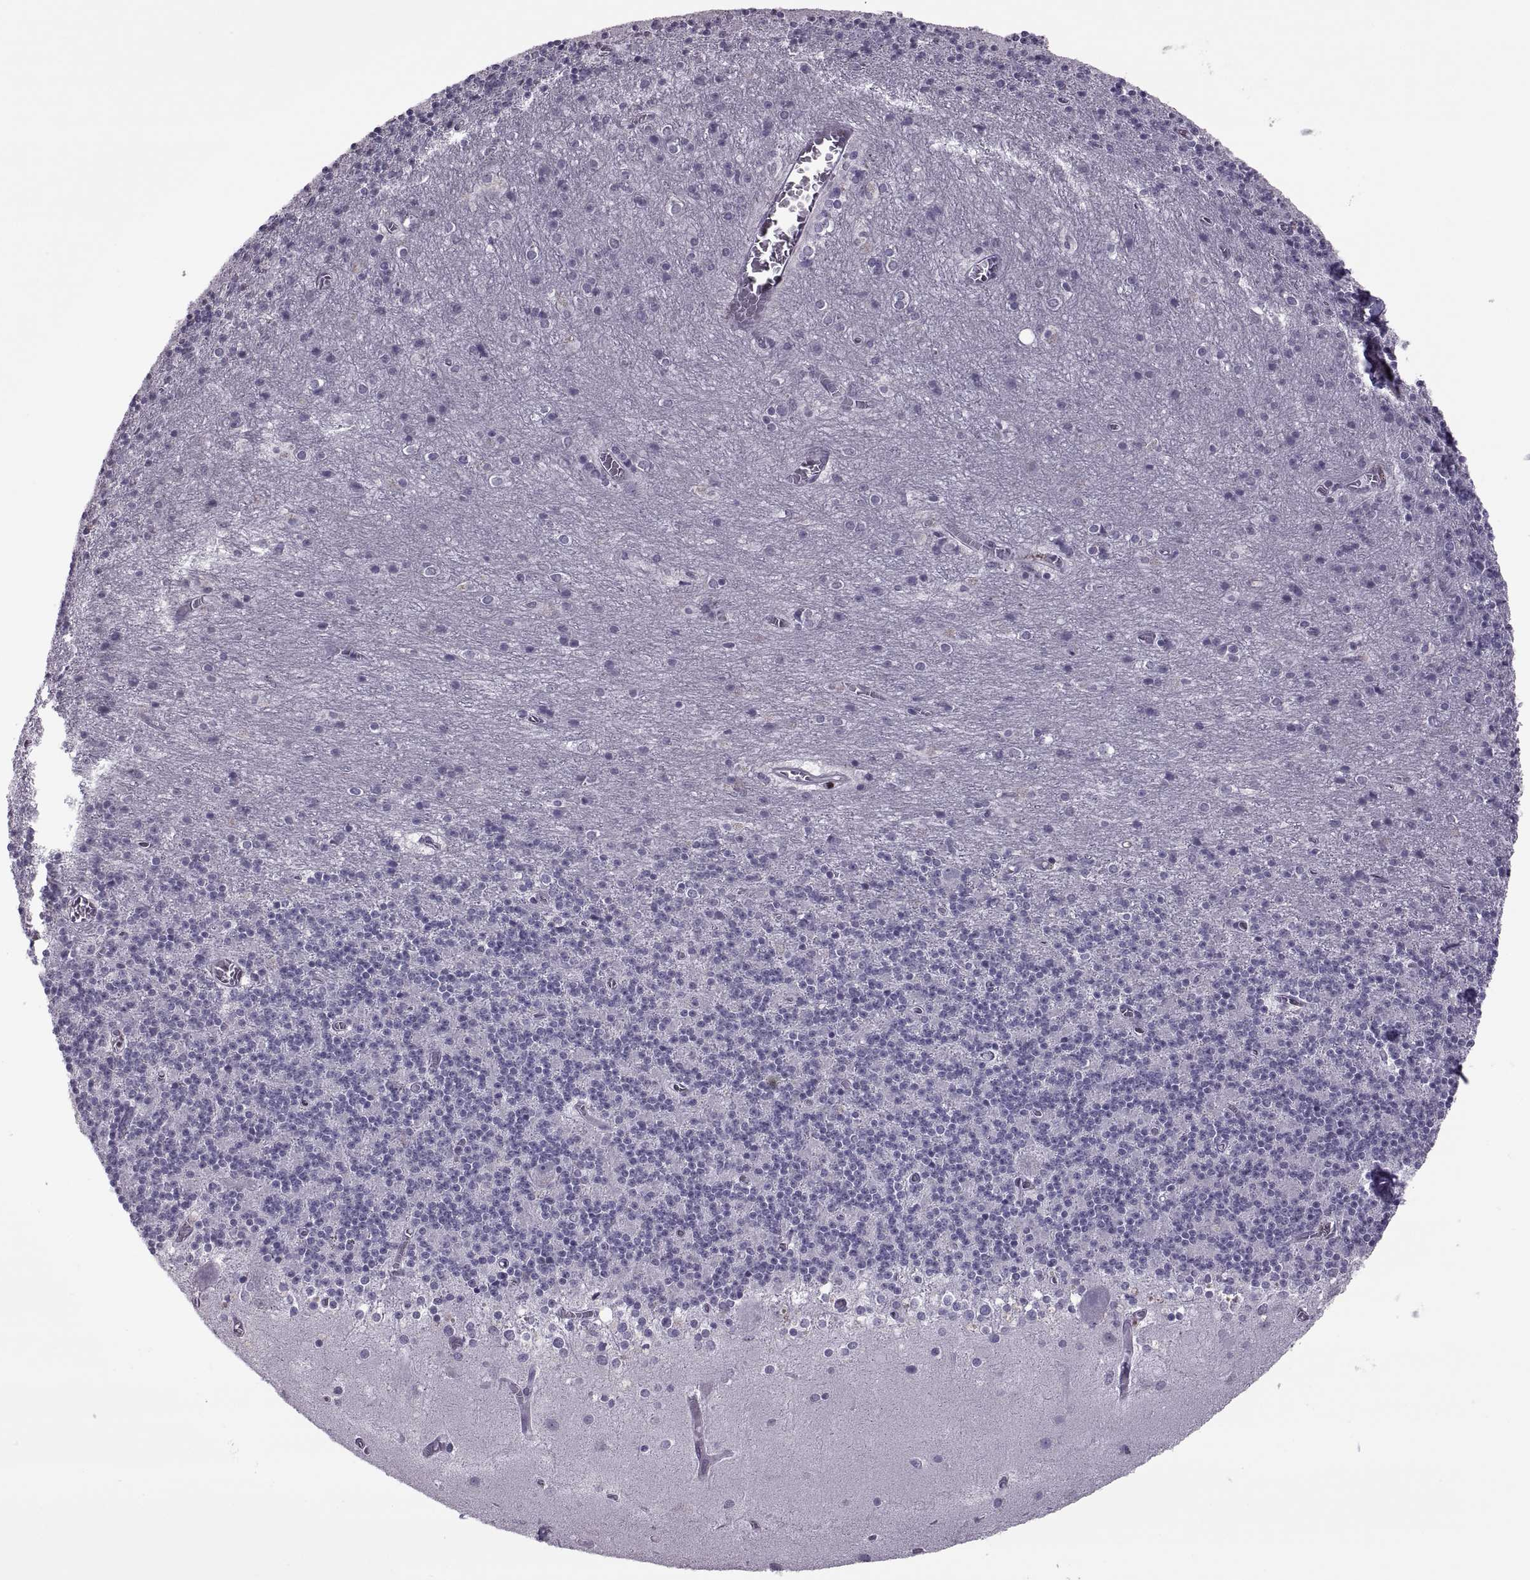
{"staining": {"intensity": "negative", "quantity": "none", "location": "none"}, "tissue": "cerebellum", "cell_type": "Cells in granular layer", "image_type": "normal", "snomed": [{"axis": "morphology", "description": "Normal tissue, NOS"}, {"axis": "topography", "description": "Cerebellum"}], "caption": "This image is of unremarkable cerebellum stained with IHC to label a protein in brown with the nuclei are counter-stained blue. There is no expression in cells in granular layer.", "gene": "ODF3", "patient": {"sex": "male", "age": 70}}